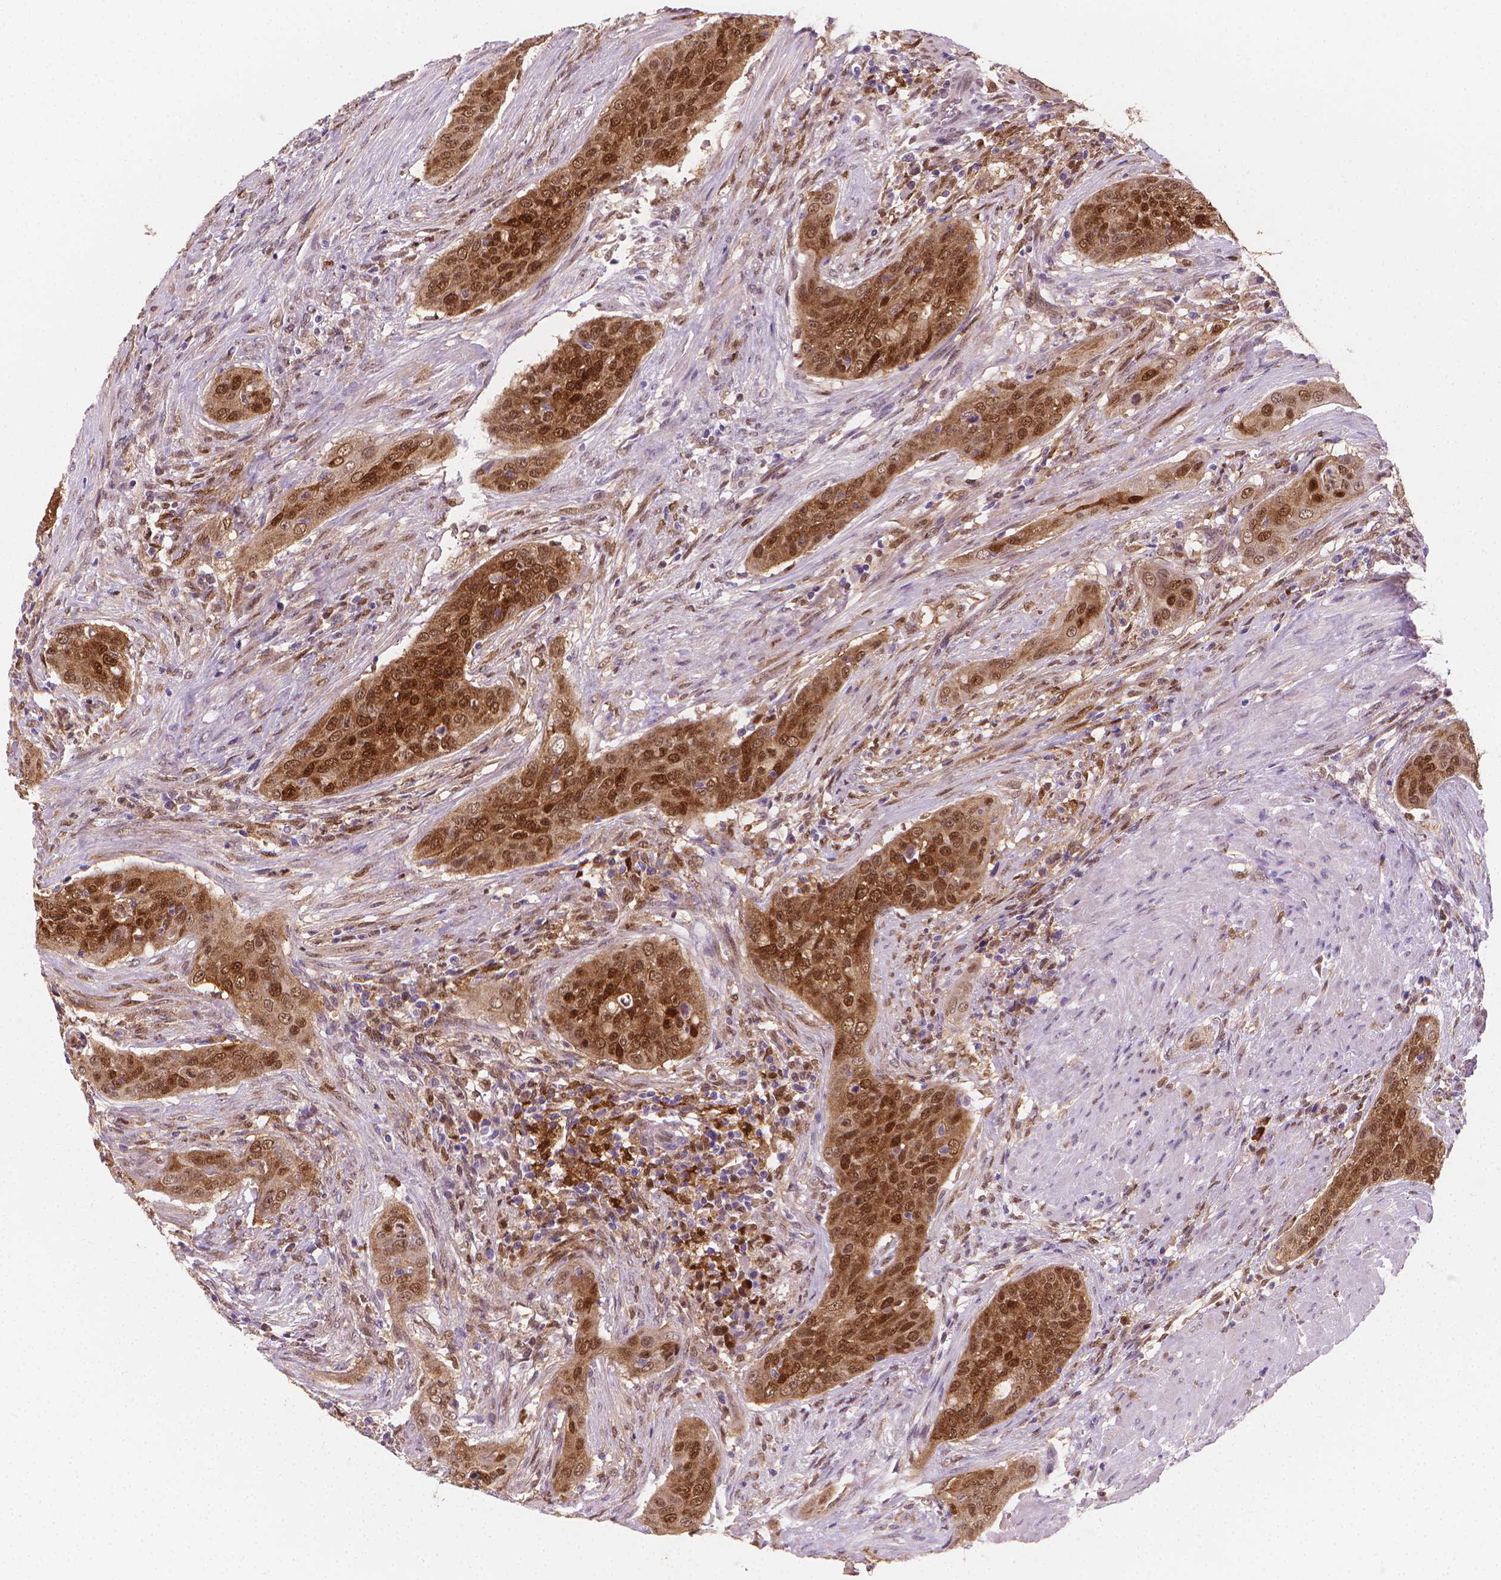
{"staining": {"intensity": "strong", "quantity": ">75%", "location": "cytoplasmic/membranous,nuclear"}, "tissue": "urothelial cancer", "cell_type": "Tumor cells", "image_type": "cancer", "snomed": [{"axis": "morphology", "description": "Urothelial carcinoma, High grade"}, {"axis": "topography", "description": "Urinary bladder"}], "caption": "Human urothelial cancer stained for a protein (brown) demonstrates strong cytoplasmic/membranous and nuclear positive positivity in approximately >75% of tumor cells.", "gene": "TNFAIP2", "patient": {"sex": "male", "age": 82}}